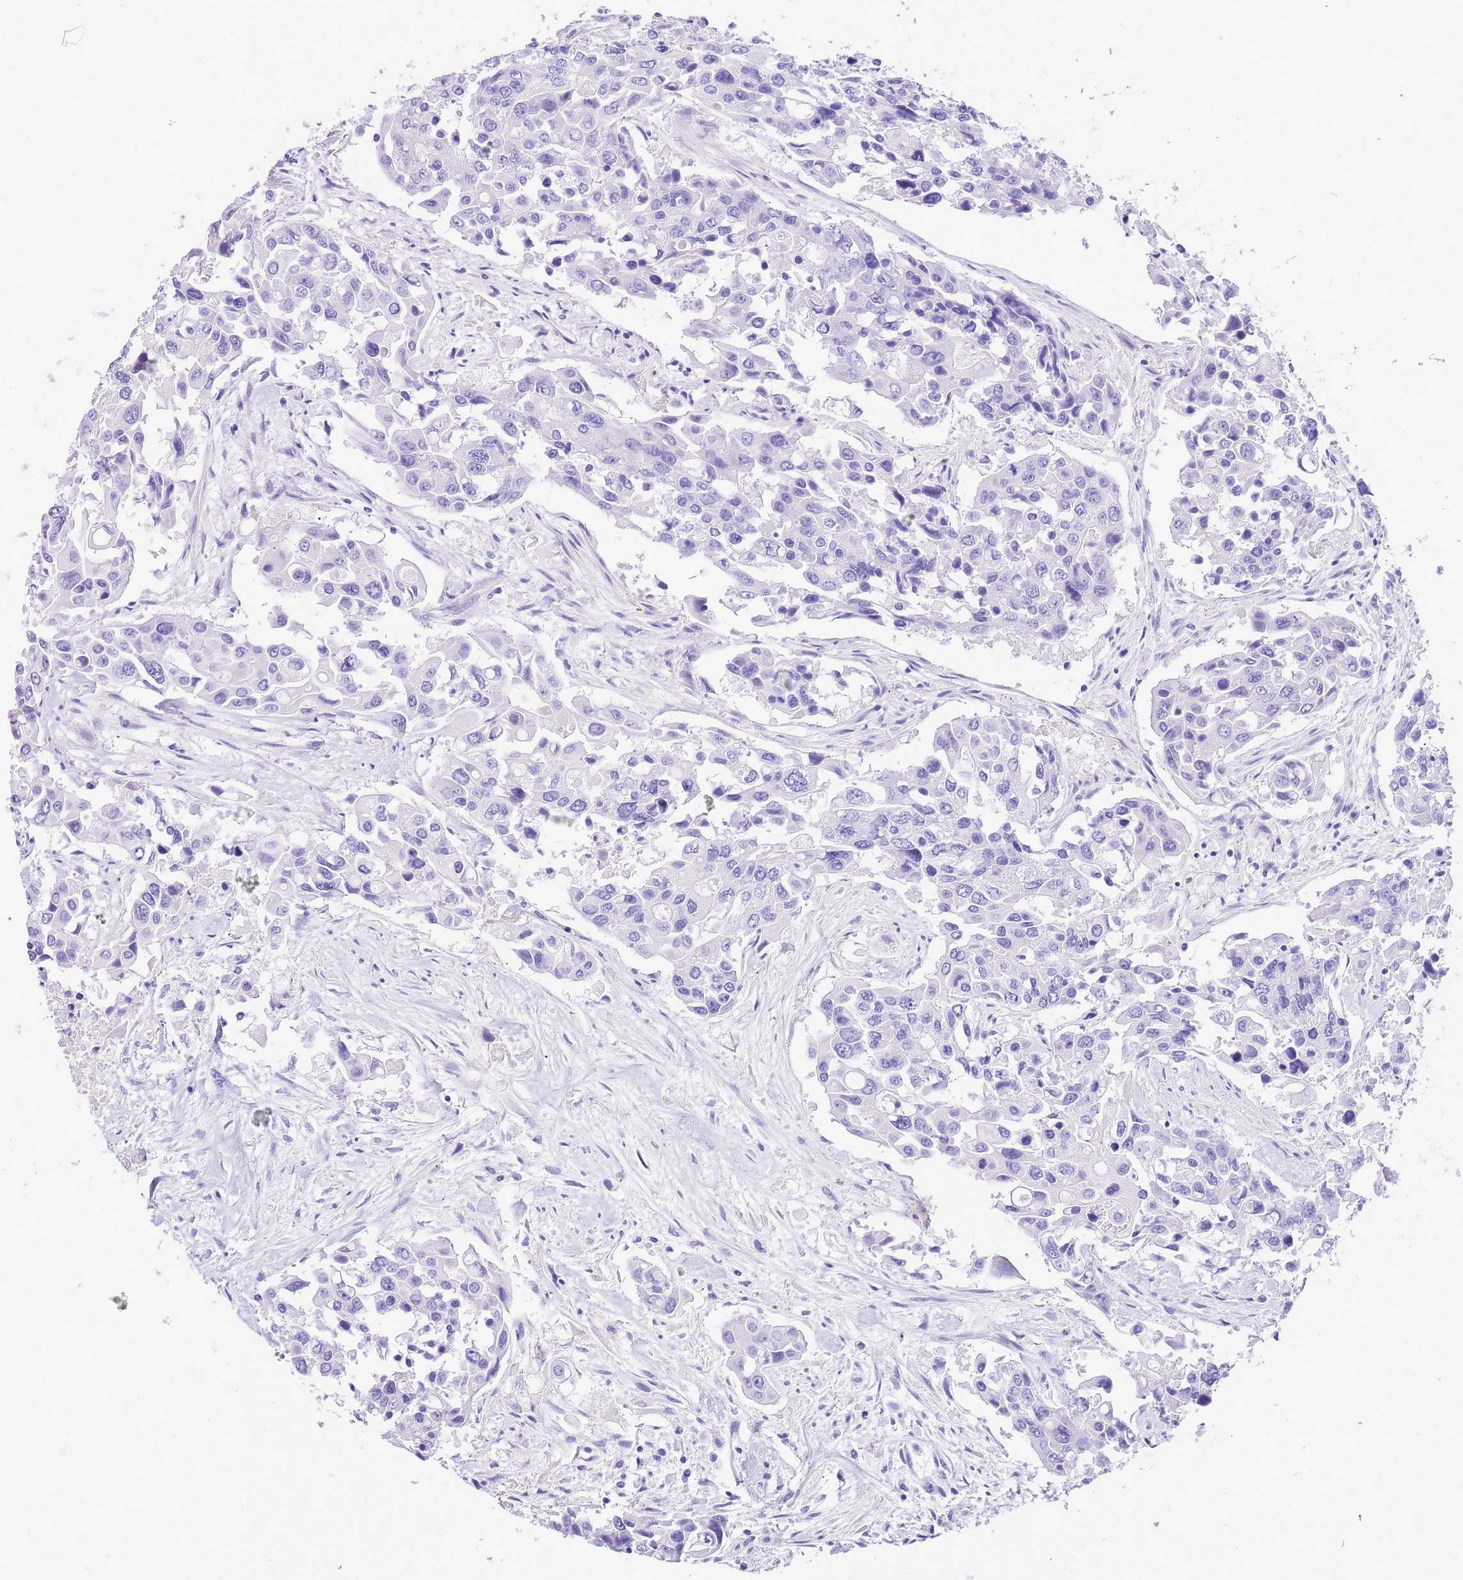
{"staining": {"intensity": "negative", "quantity": "none", "location": "none"}, "tissue": "colorectal cancer", "cell_type": "Tumor cells", "image_type": "cancer", "snomed": [{"axis": "morphology", "description": "Adenocarcinoma, NOS"}, {"axis": "topography", "description": "Colon"}], "caption": "Photomicrograph shows no significant protein positivity in tumor cells of colorectal adenocarcinoma.", "gene": "KCNC1", "patient": {"sex": "male", "age": 77}}